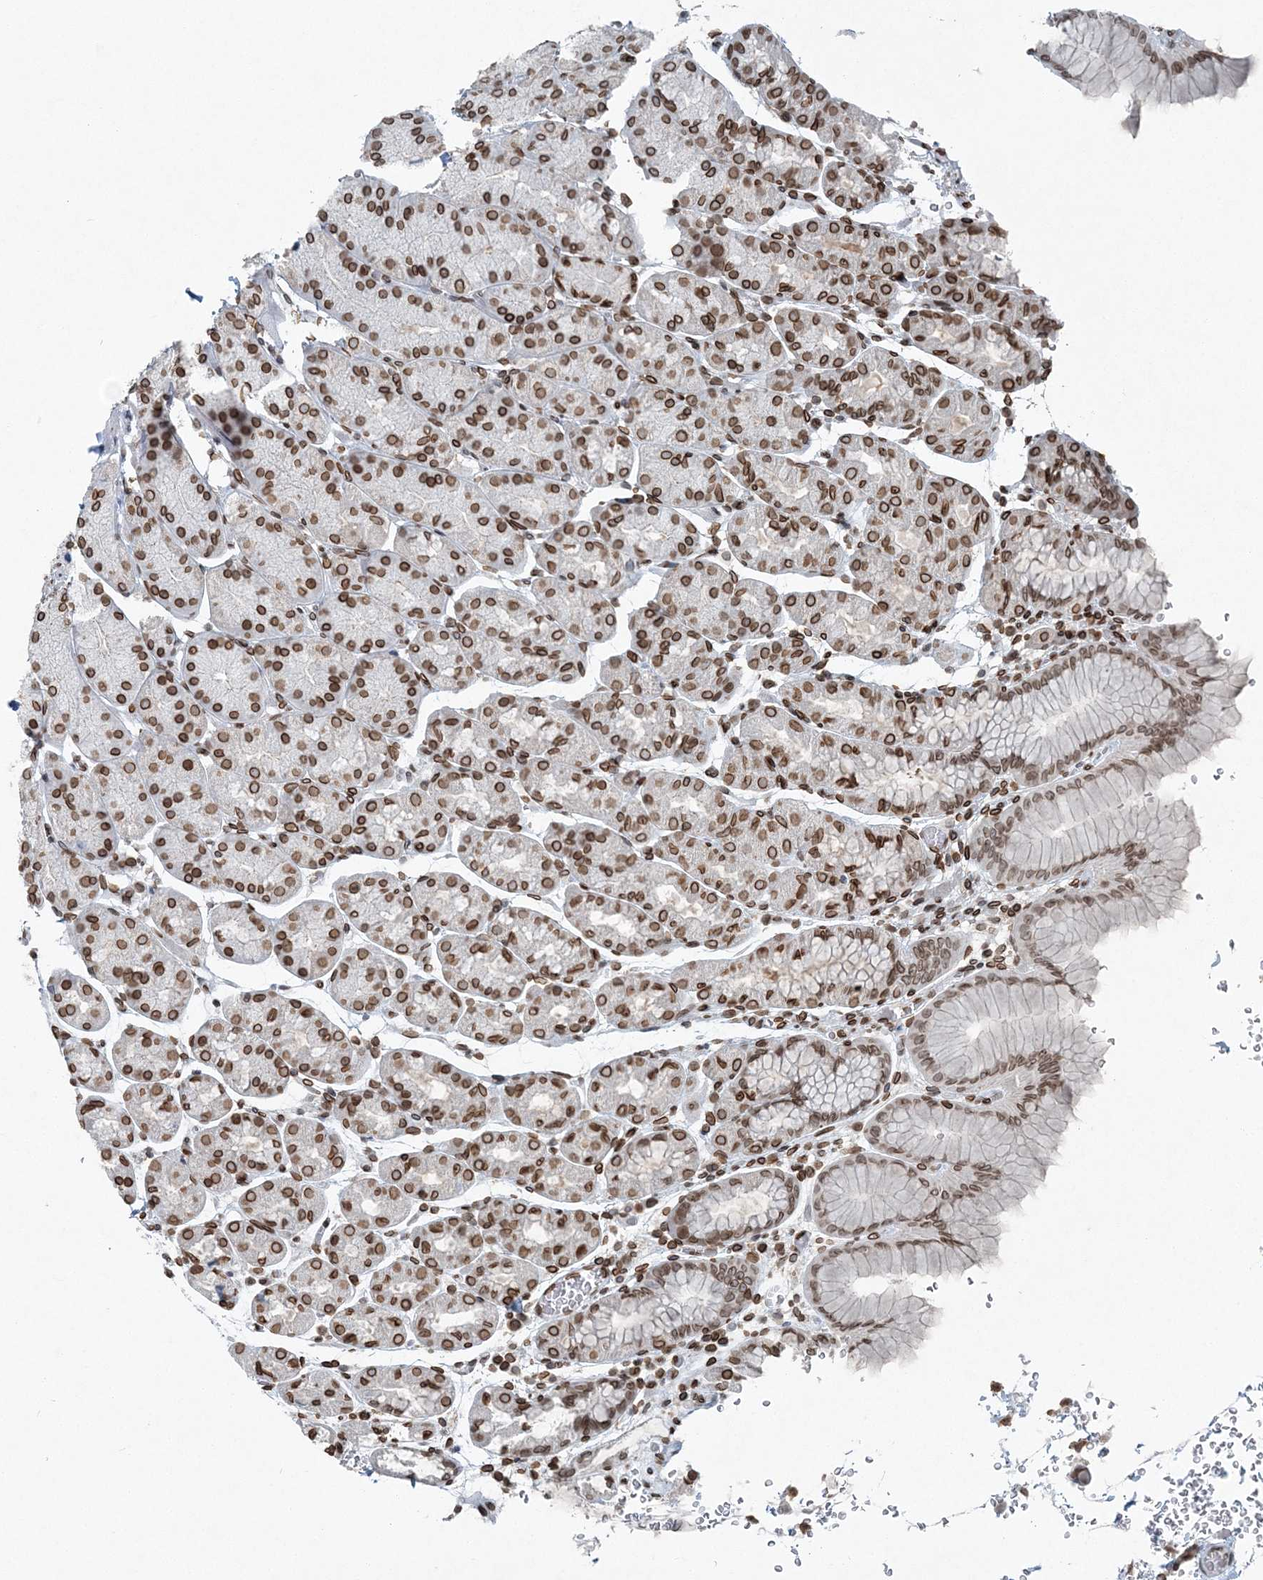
{"staining": {"intensity": "moderate", "quantity": ">75%", "location": "cytoplasmic/membranous,nuclear"}, "tissue": "stomach", "cell_type": "Glandular cells", "image_type": "normal", "snomed": [{"axis": "morphology", "description": "Normal tissue, NOS"}, {"axis": "topography", "description": "Stomach"}], "caption": "This image exhibits immunohistochemistry (IHC) staining of benign human stomach, with medium moderate cytoplasmic/membranous,nuclear staining in approximately >75% of glandular cells.", "gene": "GJD4", "patient": {"sex": "male", "age": 42}}